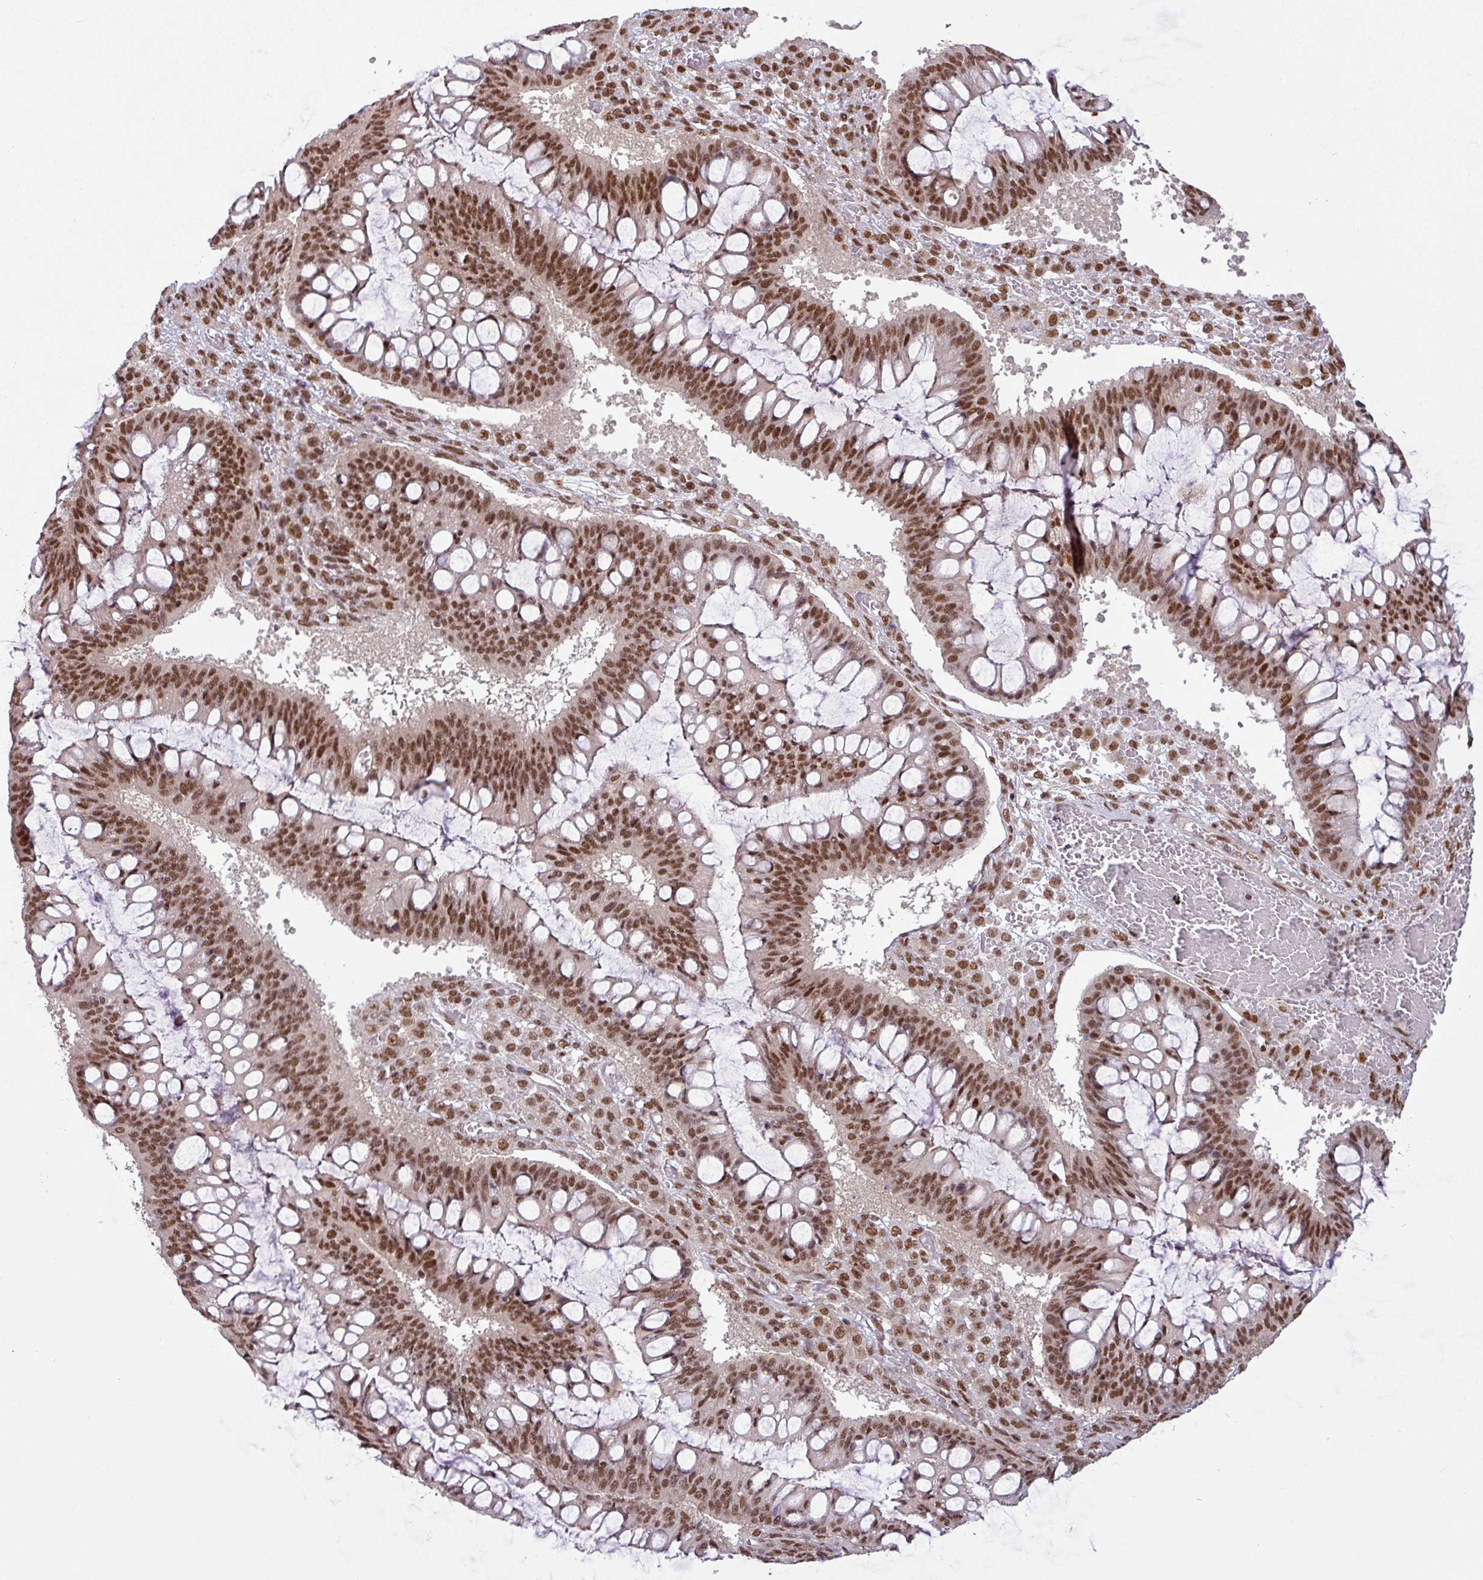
{"staining": {"intensity": "moderate", "quantity": ">75%", "location": "nuclear"}, "tissue": "ovarian cancer", "cell_type": "Tumor cells", "image_type": "cancer", "snomed": [{"axis": "morphology", "description": "Cystadenocarcinoma, mucinous, NOS"}, {"axis": "topography", "description": "Ovary"}], "caption": "High-power microscopy captured an IHC histopathology image of ovarian cancer (mucinous cystadenocarcinoma), revealing moderate nuclear expression in approximately >75% of tumor cells. Using DAB (brown) and hematoxylin (blue) stains, captured at high magnification using brightfield microscopy.", "gene": "SRSF2", "patient": {"sex": "female", "age": 73}}